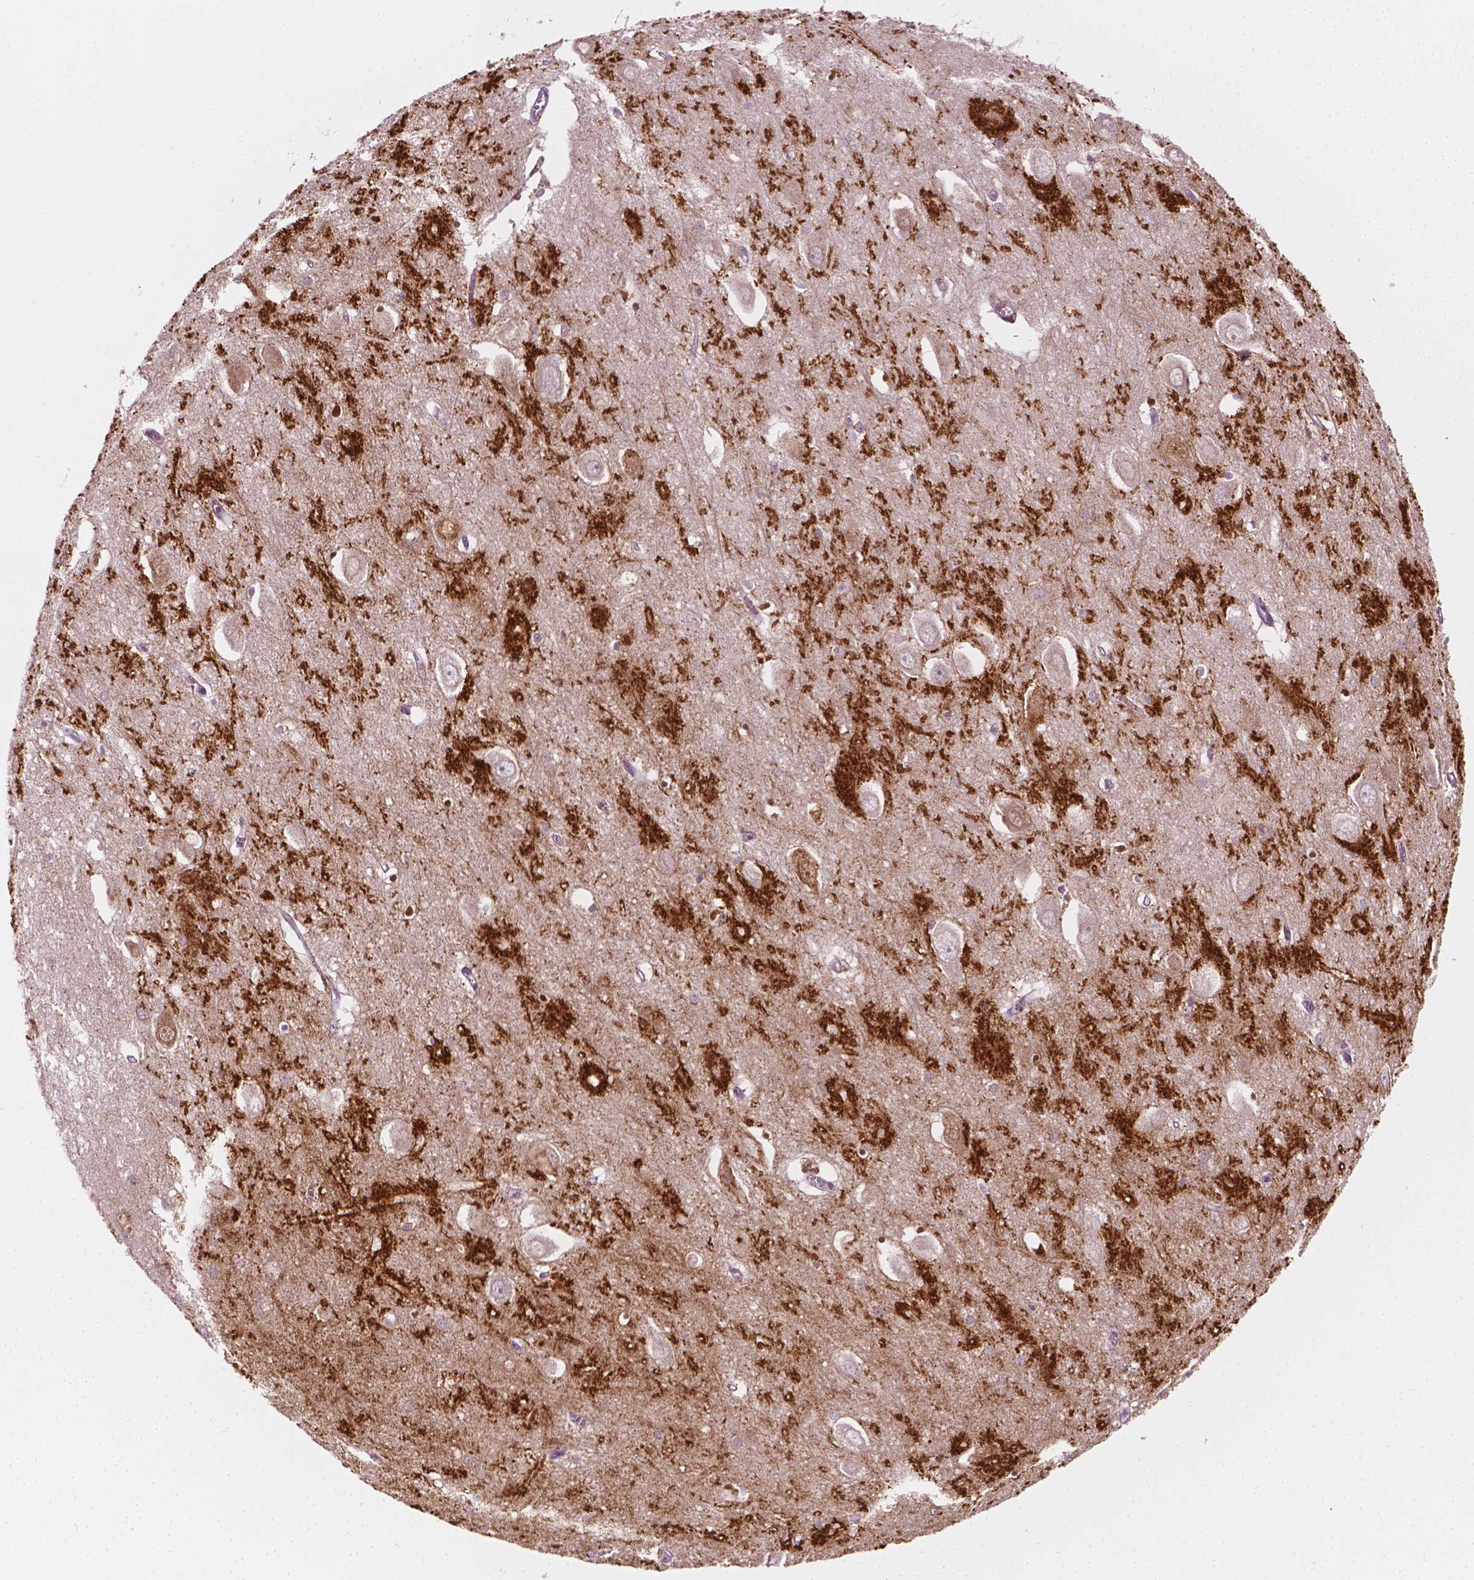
{"staining": {"intensity": "weak", "quantity": "<25%", "location": "cytoplasmic/membranous"}, "tissue": "hippocampus", "cell_type": "Glial cells", "image_type": "normal", "snomed": [{"axis": "morphology", "description": "Normal tissue, NOS"}, {"axis": "topography", "description": "Hippocampus"}], "caption": "The histopathology image exhibits no significant staining in glial cells of hippocampus. (Stains: DAB (3,3'-diaminobenzidine) immunohistochemistry with hematoxylin counter stain, Microscopy: brightfield microscopy at high magnification).", "gene": "SCG3", "patient": {"sex": "female", "age": 64}}